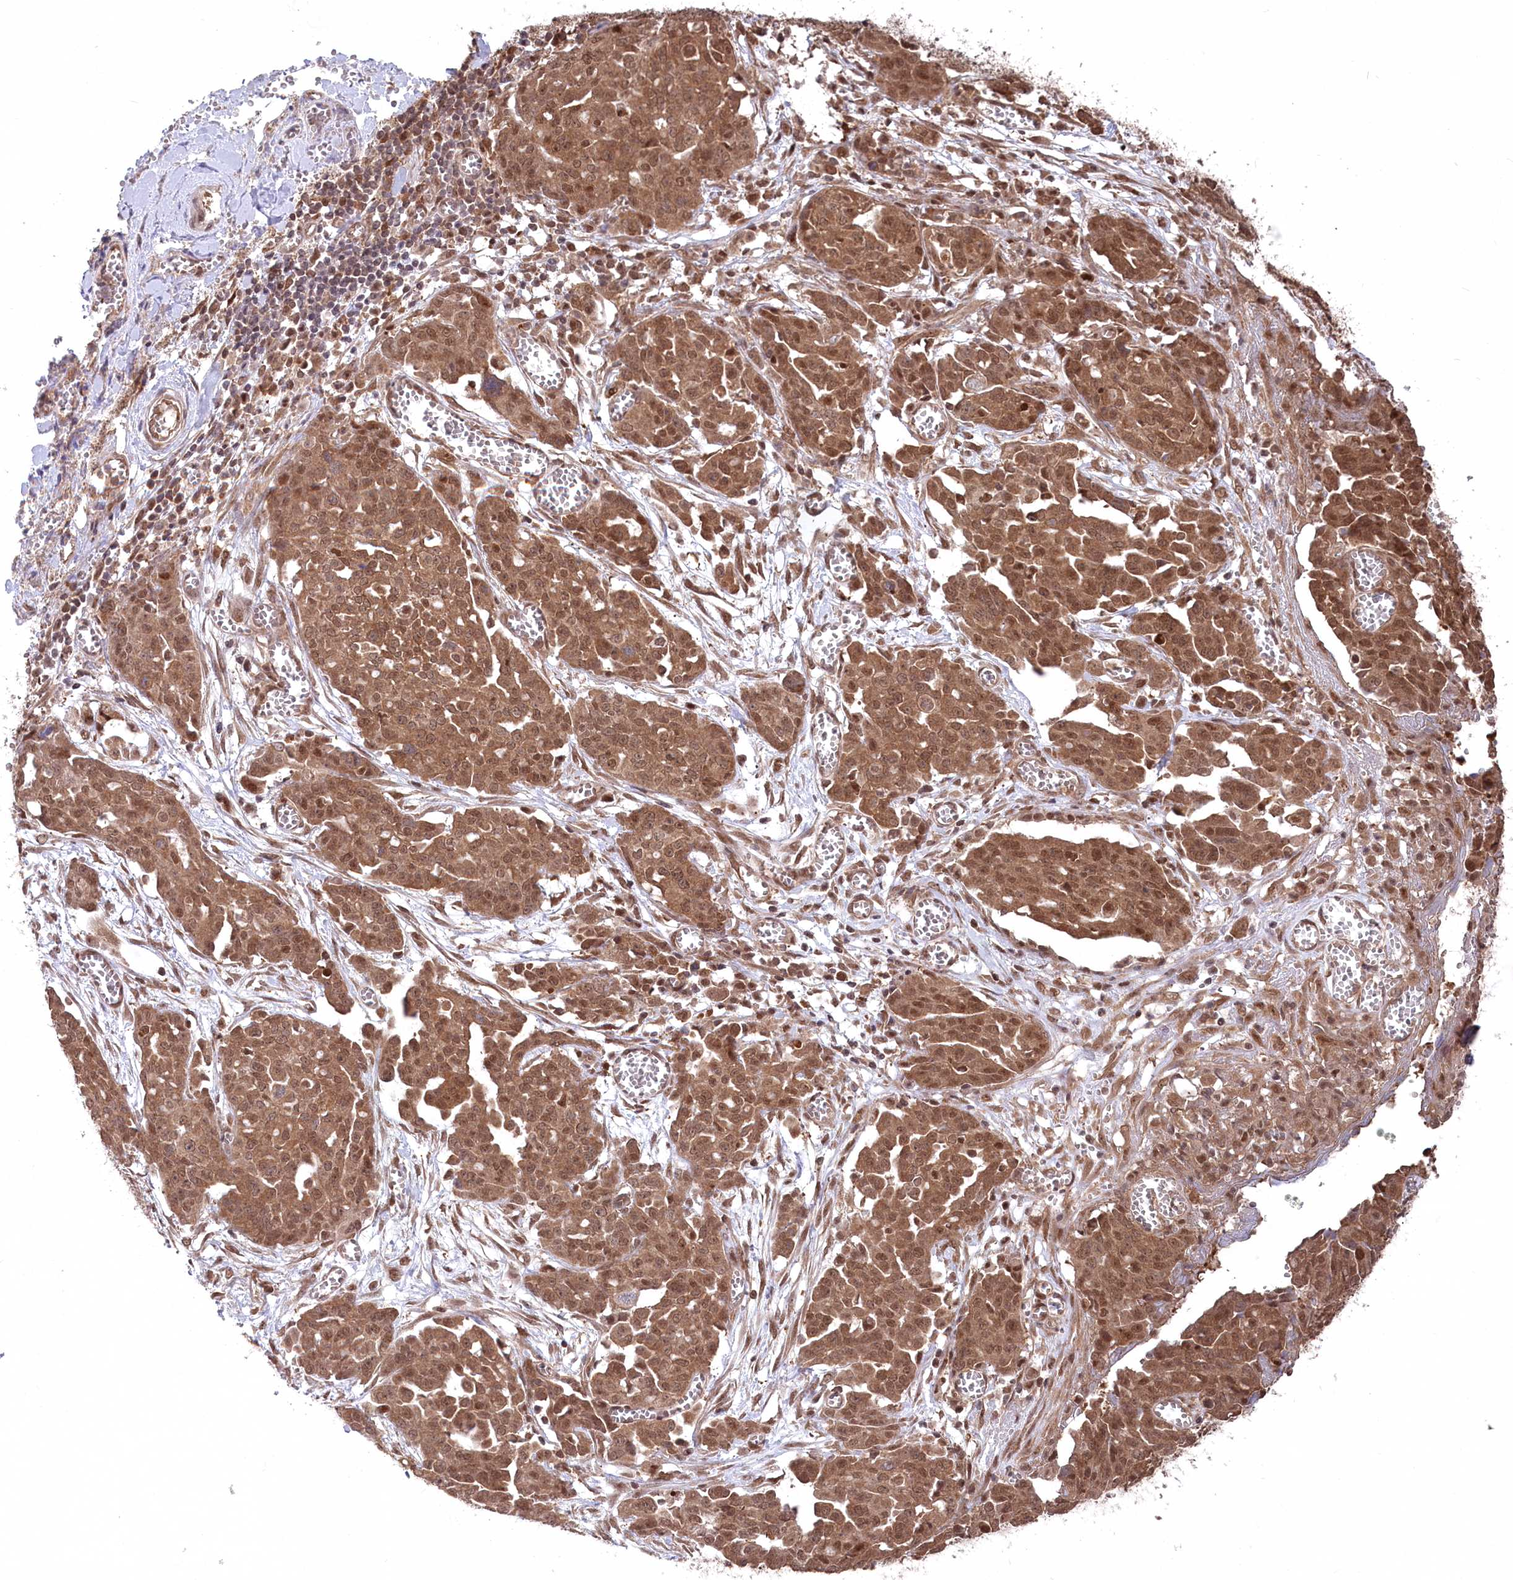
{"staining": {"intensity": "strong", "quantity": ">75%", "location": "cytoplasmic/membranous,nuclear"}, "tissue": "ovarian cancer", "cell_type": "Tumor cells", "image_type": "cancer", "snomed": [{"axis": "morphology", "description": "Cystadenocarcinoma, serous, NOS"}, {"axis": "topography", "description": "Soft tissue"}, {"axis": "topography", "description": "Ovary"}], "caption": "This micrograph displays ovarian cancer (serous cystadenocarcinoma) stained with IHC to label a protein in brown. The cytoplasmic/membranous and nuclear of tumor cells show strong positivity for the protein. Nuclei are counter-stained blue.", "gene": "PSMA1", "patient": {"sex": "female", "age": 57}}